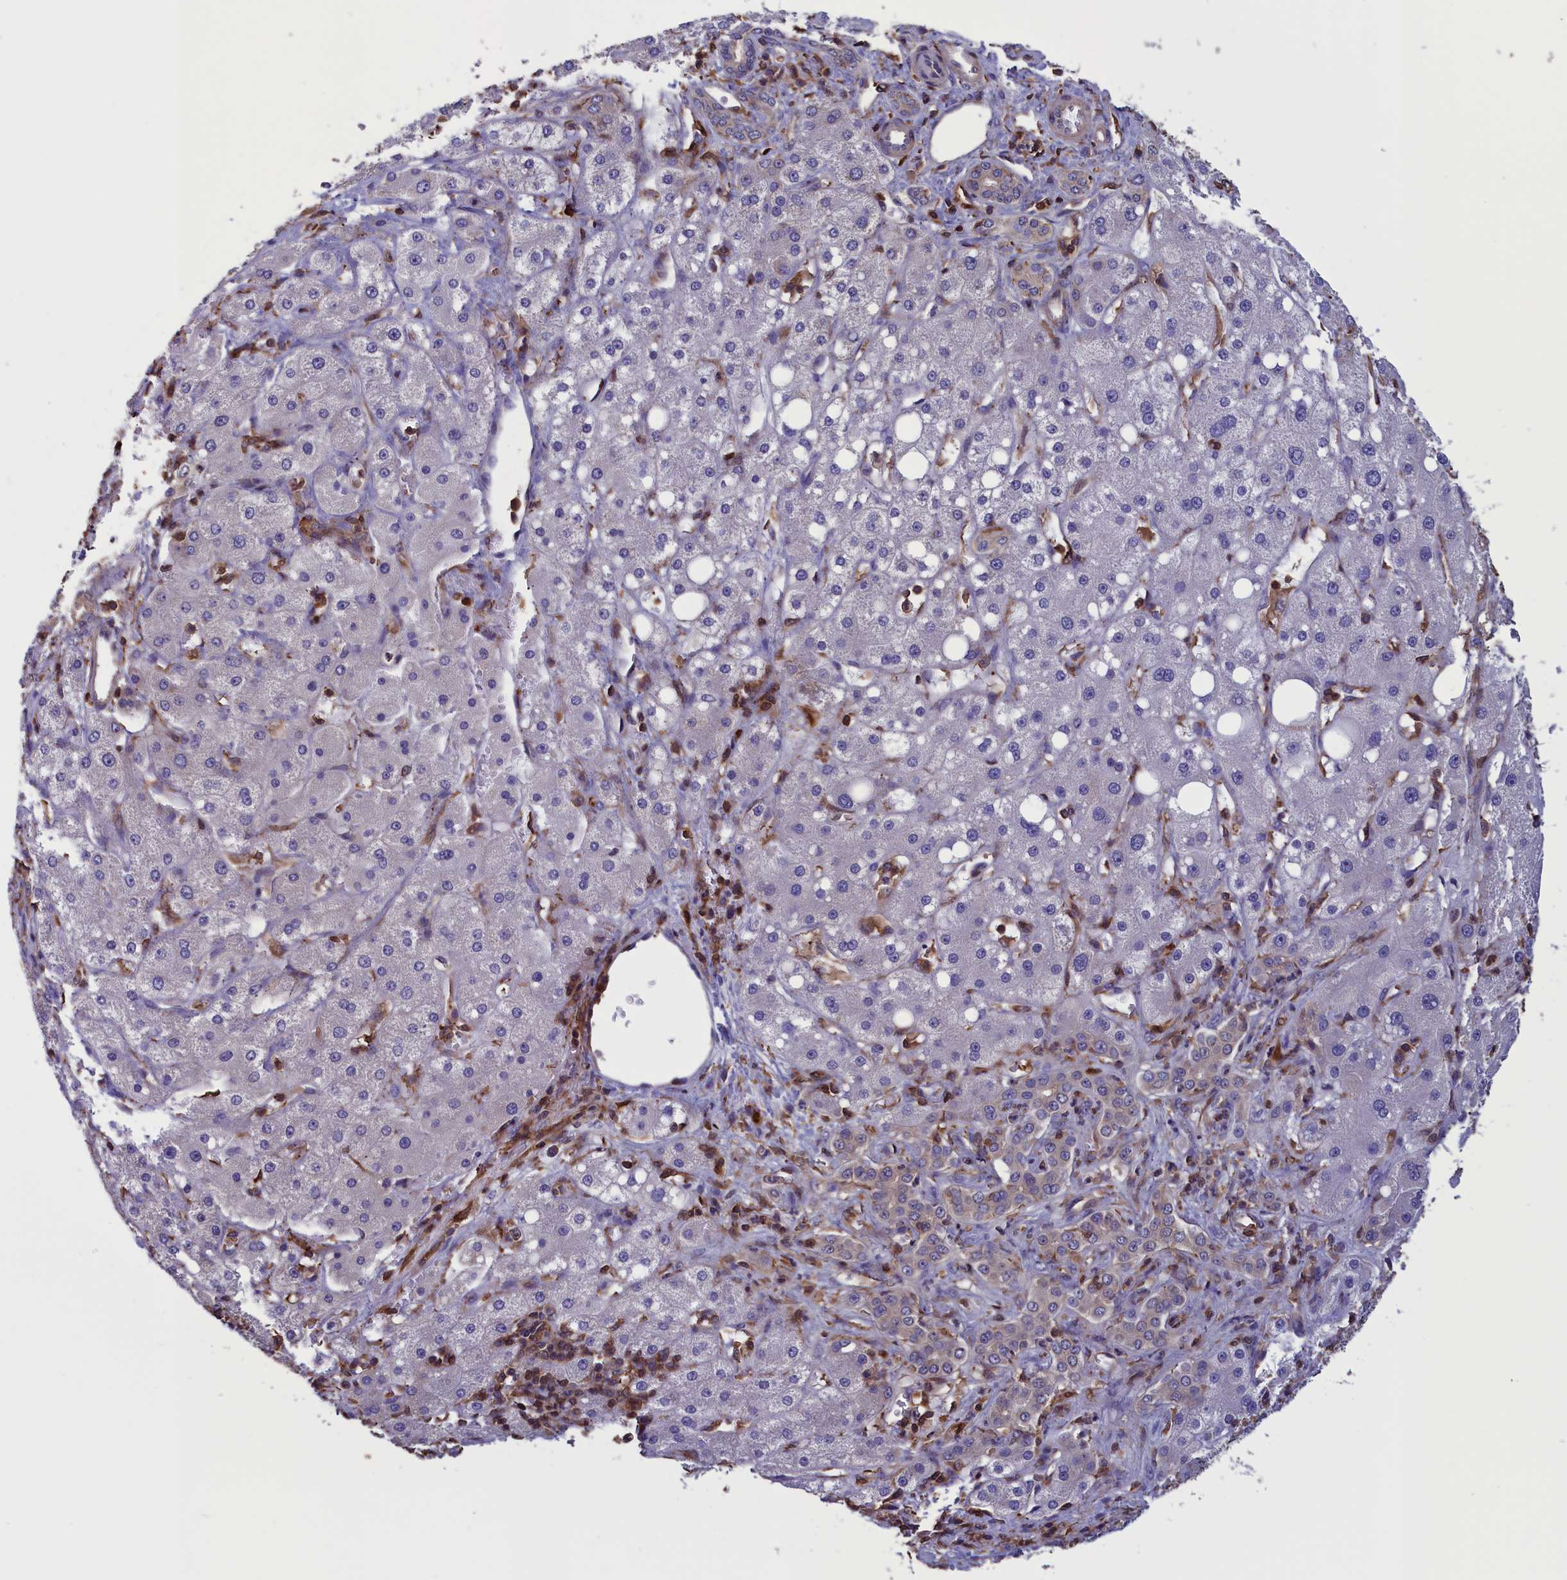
{"staining": {"intensity": "negative", "quantity": "none", "location": "none"}, "tissue": "liver cancer", "cell_type": "Tumor cells", "image_type": "cancer", "snomed": [{"axis": "morphology", "description": "Carcinoma, Hepatocellular, NOS"}, {"axis": "topography", "description": "Liver"}], "caption": "DAB immunohistochemical staining of human liver hepatocellular carcinoma displays no significant expression in tumor cells.", "gene": "ARHGAP18", "patient": {"sex": "male", "age": 80}}